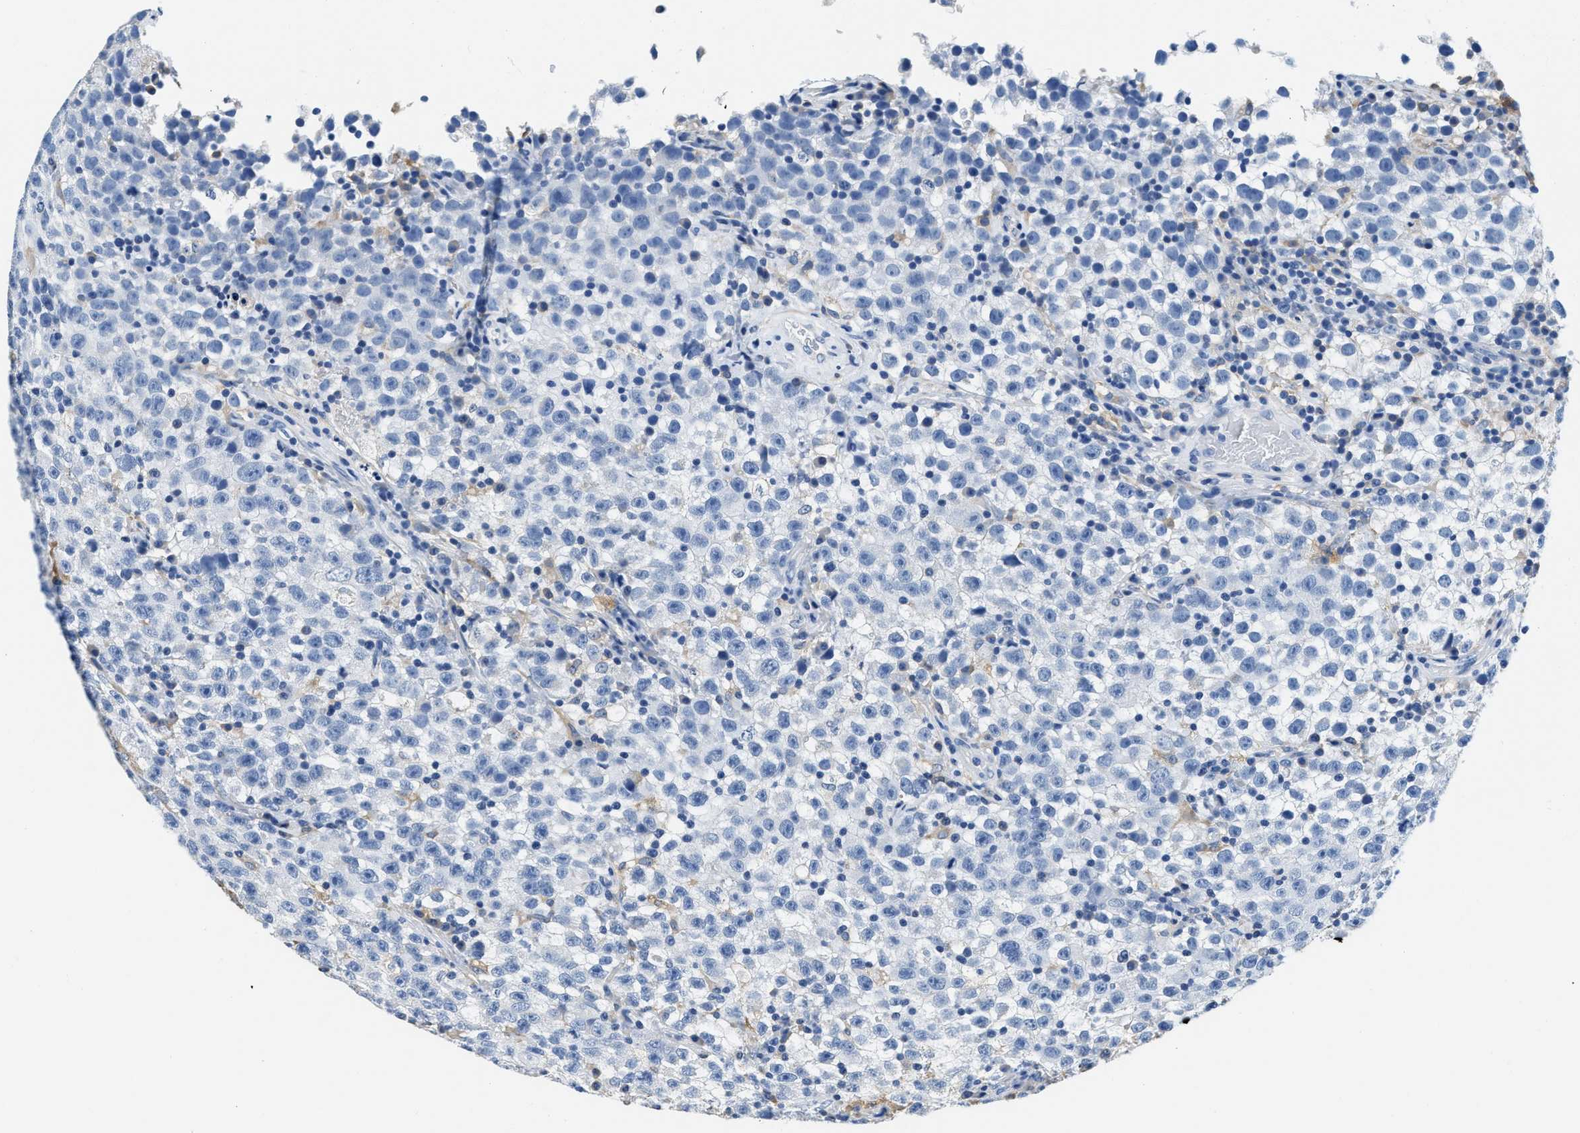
{"staining": {"intensity": "negative", "quantity": "none", "location": "none"}, "tissue": "testis cancer", "cell_type": "Tumor cells", "image_type": "cancer", "snomed": [{"axis": "morphology", "description": "Seminoma, NOS"}, {"axis": "topography", "description": "Testis"}], "caption": "Immunohistochemistry (IHC) histopathology image of testis seminoma stained for a protein (brown), which shows no staining in tumor cells. (Stains: DAB immunohistochemistry (IHC) with hematoxylin counter stain, Microscopy: brightfield microscopy at high magnification).", "gene": "ZDHHC13", "patient": {"sex": "male", "age": 22}}